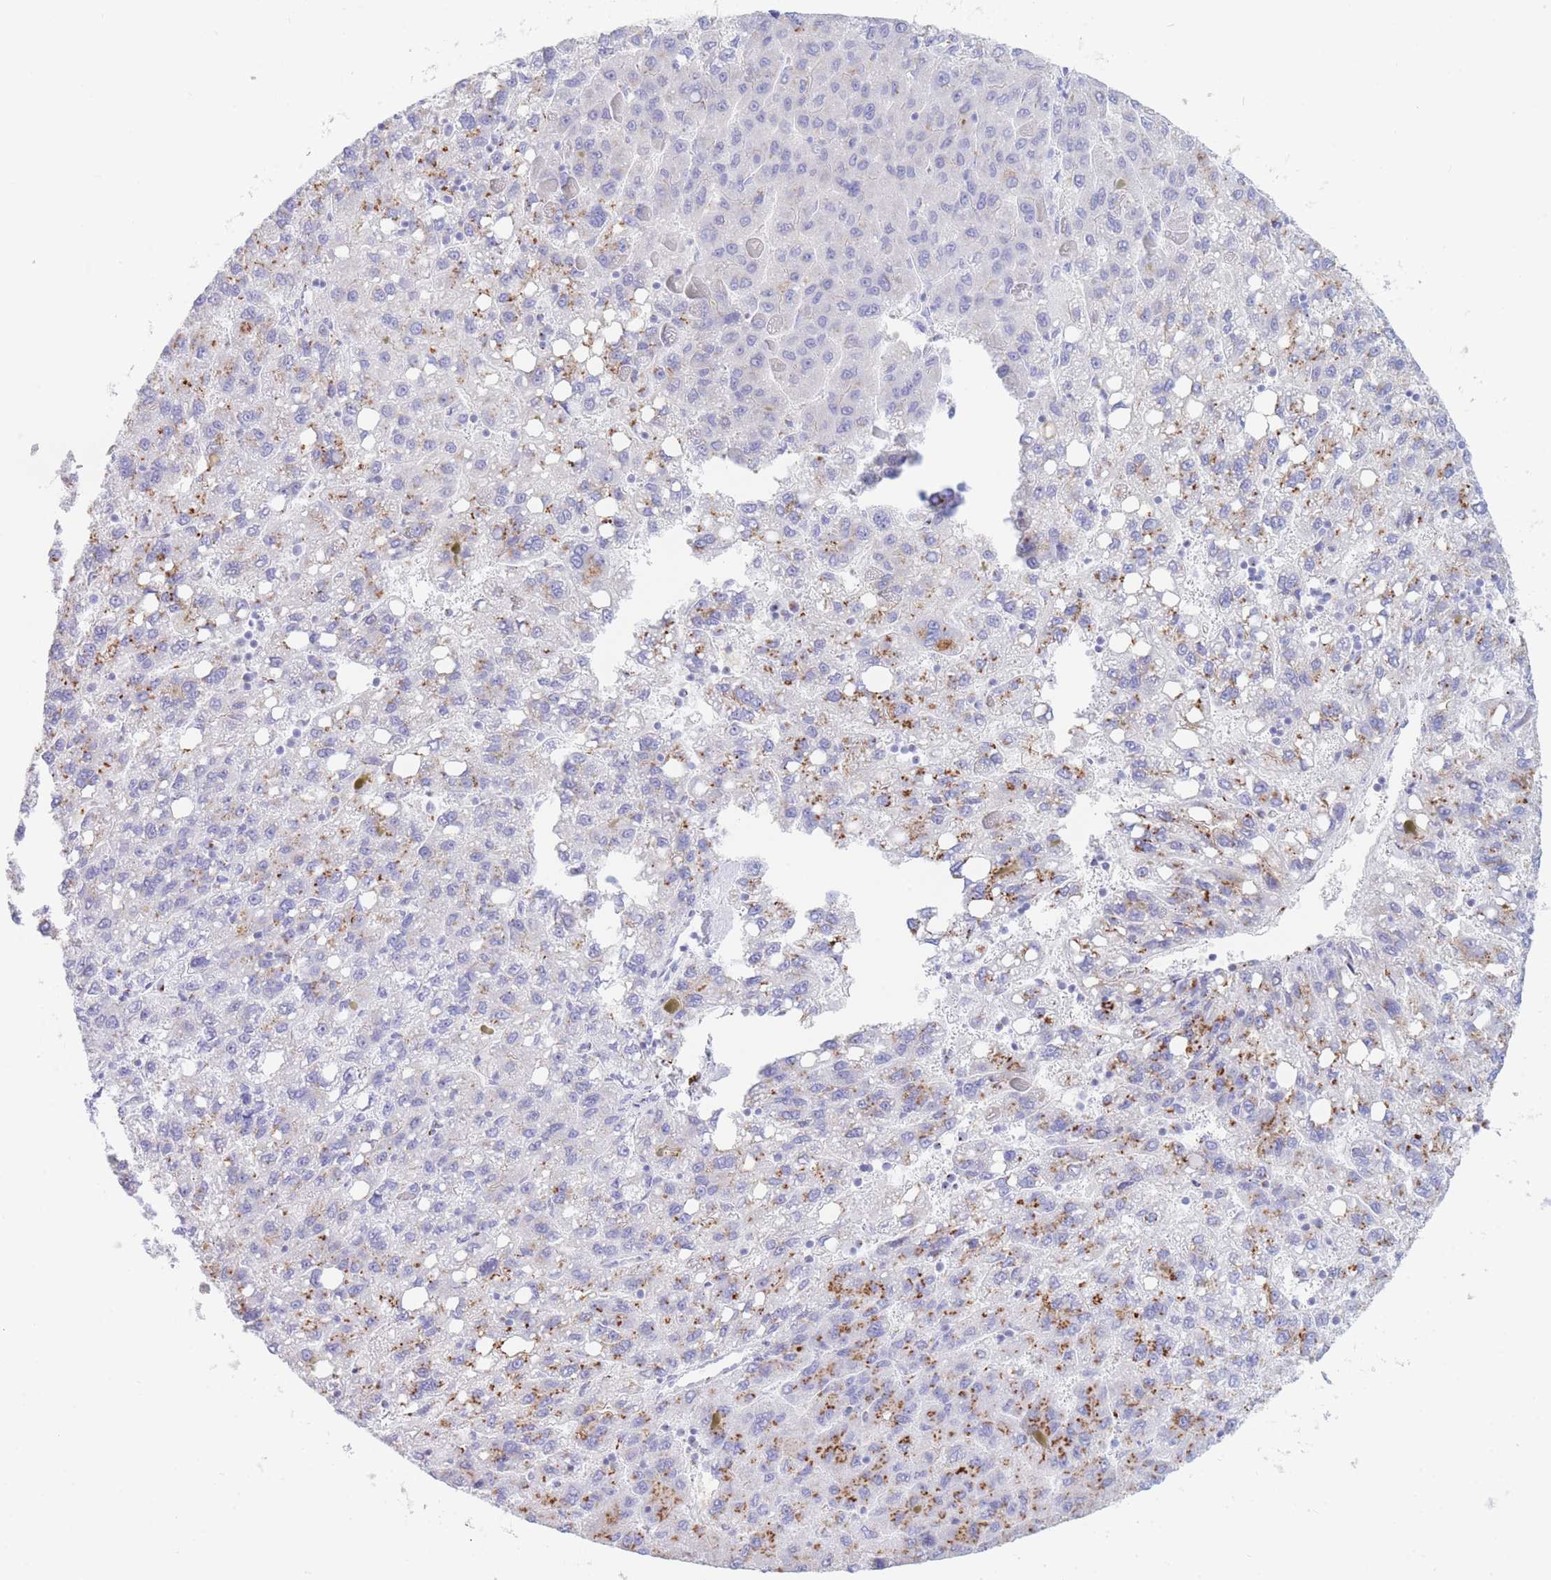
{"staining": {"intensity": "moderate", "quantity": "25%-75%", "location": "cytoplasmic/membranous"}, "tissue": "liver cancer", "cell_type": "Tumor cells", "image_type": "cancer", "snomed": [{"axis": "morphology", "description": "Carcinoma, Hepatocellular, NOS"}, {"axis": "topography", "description": "Liver"}], "caption": "IHC of liver cancer (hepatocellular carcinoma) demonstrates medium levels of moderate cytoplasmic/membranous expression in approximately 25%-75% of tumor cells.", "gene": "FAM3C", "patient": {"sex": "female", "age": 82}}